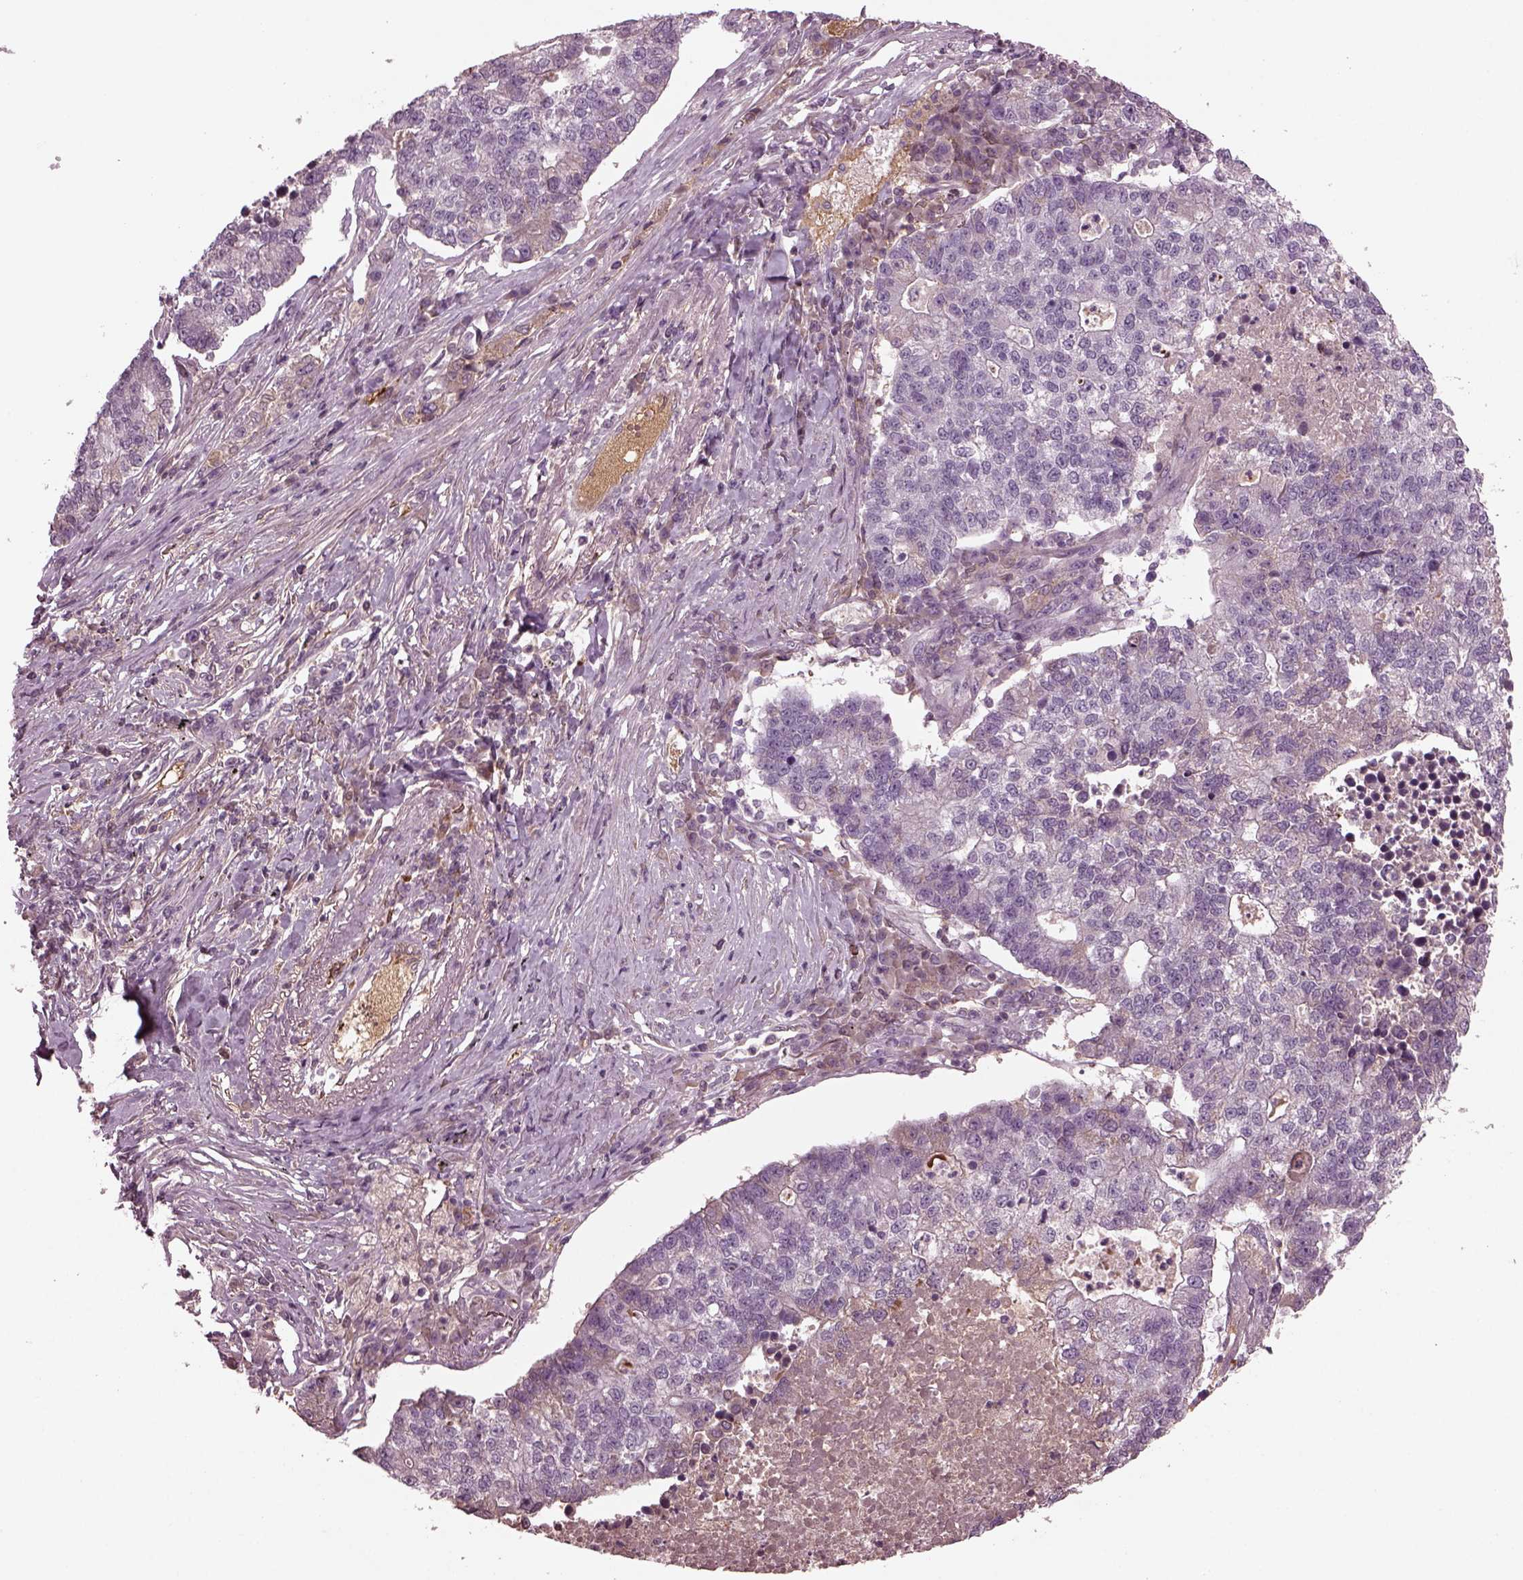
{"staining": {"intensity": "negative", "quantity": "none", "location": "none"}, "tissue": "lung cancer", "cell_type": "Tumor cells", "image_type": "cancer", "snomed": [{"axis": "morphology", "description": "Adenocarcinoma, NOS"}, {"axis": "topography", "description": "Lung"}], "caption": "A photomicrograph of human adenocarcinoma (lung) is negative for staining in tumor cells. (Stains: DAB immunohistochemistry (IHC) with hematoxylin counter stain, Microscopy: brightfield microscopy at high magnification).", "gene": "PORCN", "patient": {"sex": "male", "age": 57}}